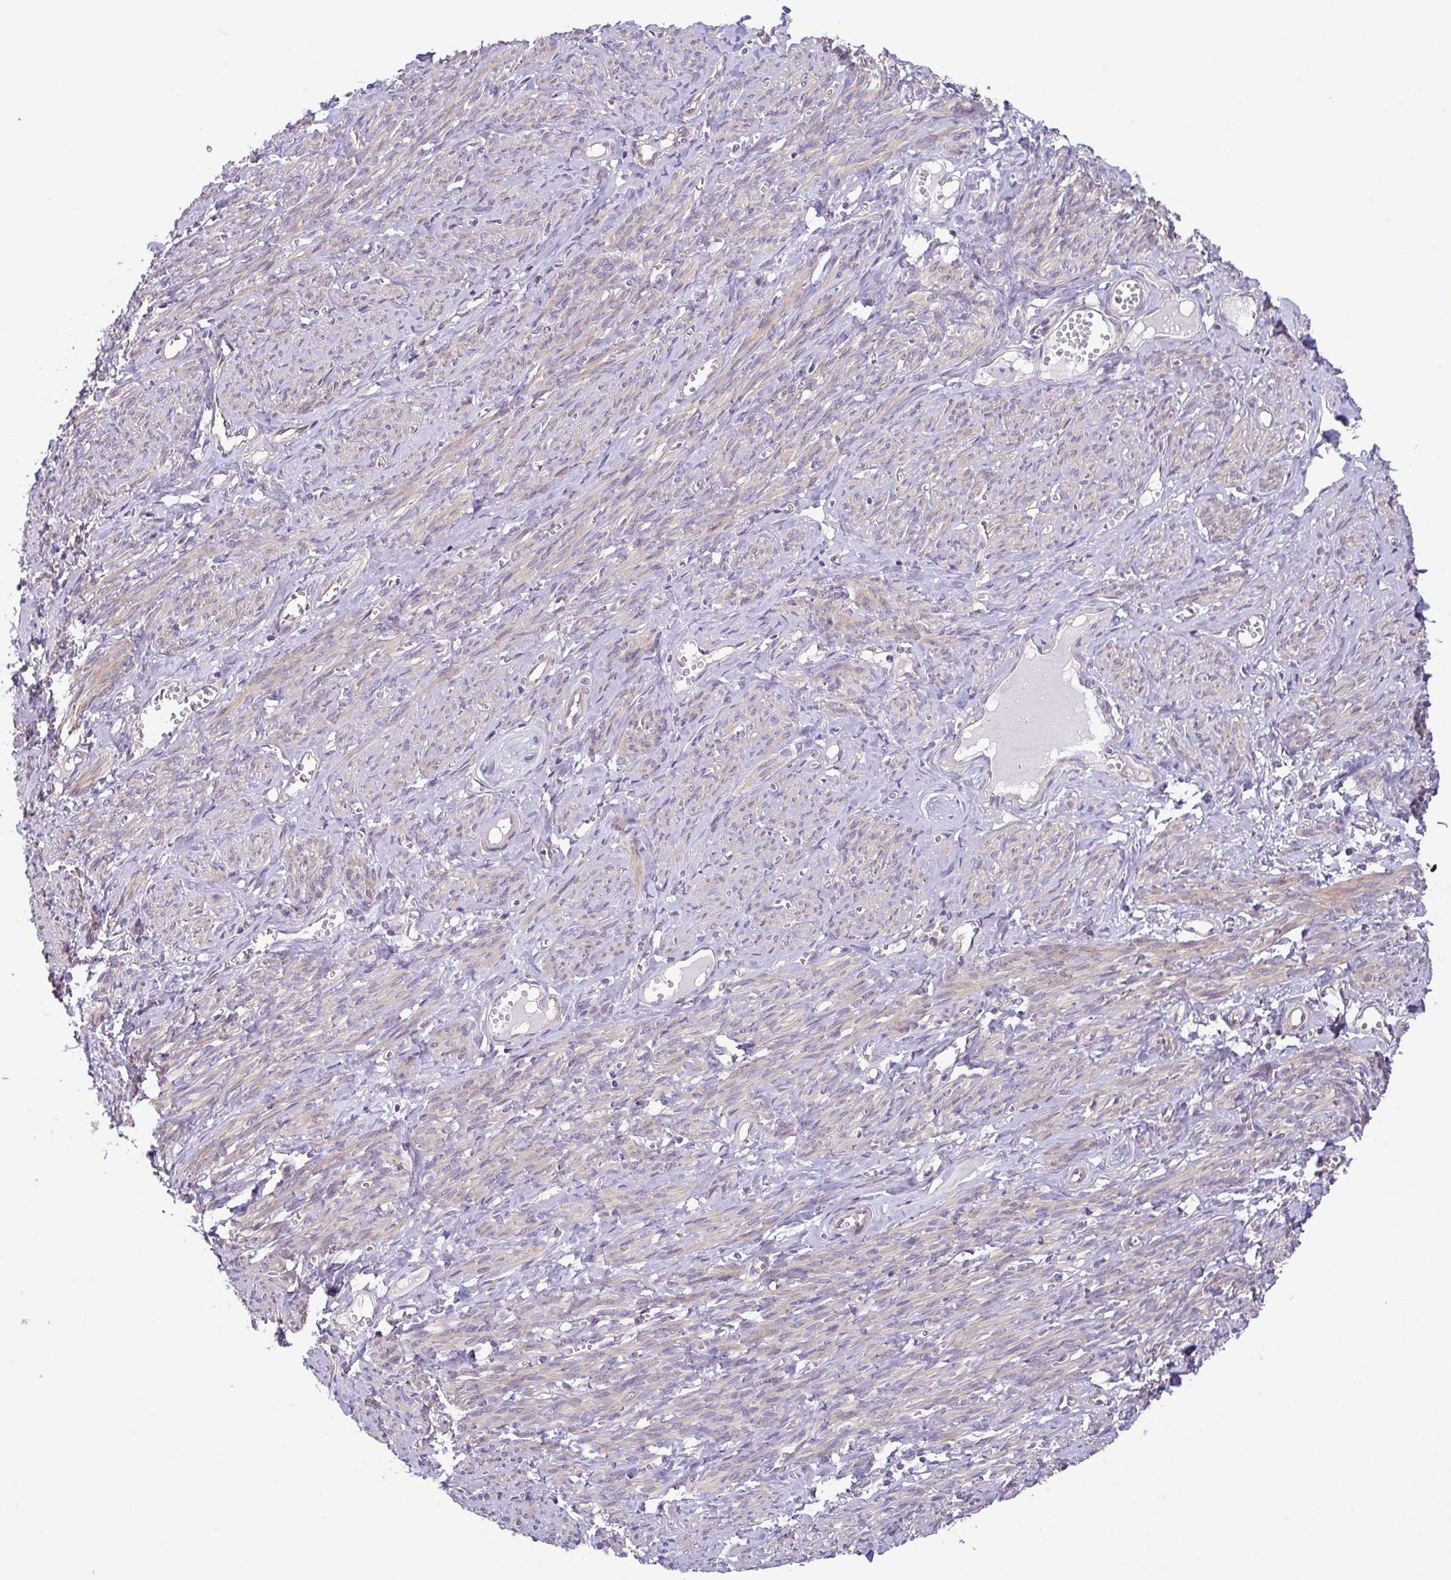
{"staining": {"intensity": "weak", "quantity": "25%-75%", "location": "cytoplasmic/membranous"}, "tissue": "smooth muscle", "cell_type": "Smooth muscle cells", "image_type": "normal", "snomed": [{"axis": "morphology", "description": "Normal tissue, NOS"}, {"axis": "topography", "description": "Smooth muscle"}], "caption": "Weak cytoplasmic/membranous staining is appreciated in about 25%-75% of smooth muscle cells in benign smooth muscle.", "gene": "LMF2", "patient": {"sex": "female", "age": 65}}